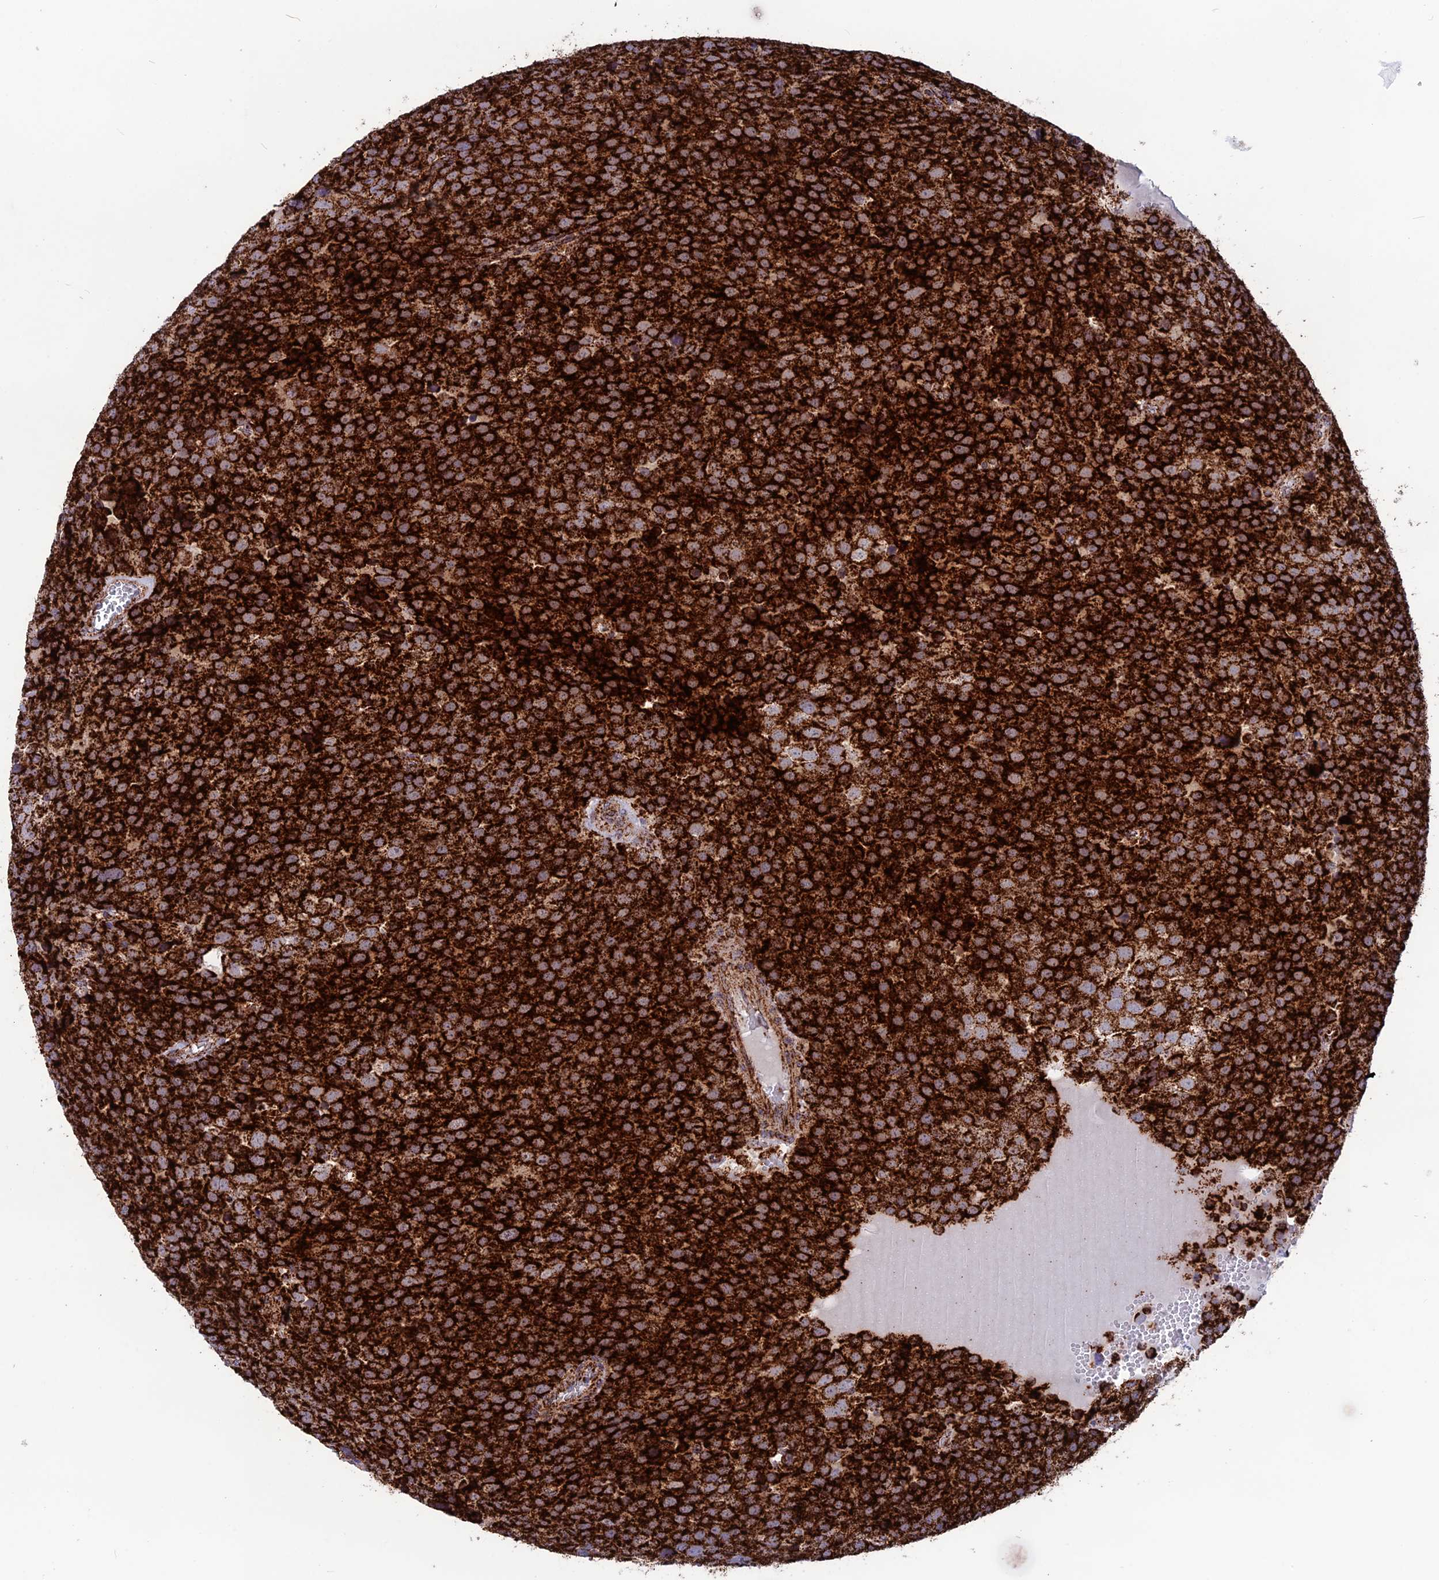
{"staining": {"intensity": "strong", "quantity": ">75%", "location": "cytoplasmic/membranous"}, "tissue": "testis cancer", "cell_type": "Tumor cells", "image_type": "cancer", "snomed": [{"axis": "morphology", "description": "Seminoma, NOS"}, {"axis": "topography", "description": "Testis"}], "caption": "High-power microscopy captured an immunohistochemistry (IHC) photomicrograph of testis cancer (seminoma), revealing strong cytoplasmic/membranous staining in about >75% of tumor cells.", "gene": "MRPS18B", "patient": {"sex": "male", "age": 71}}